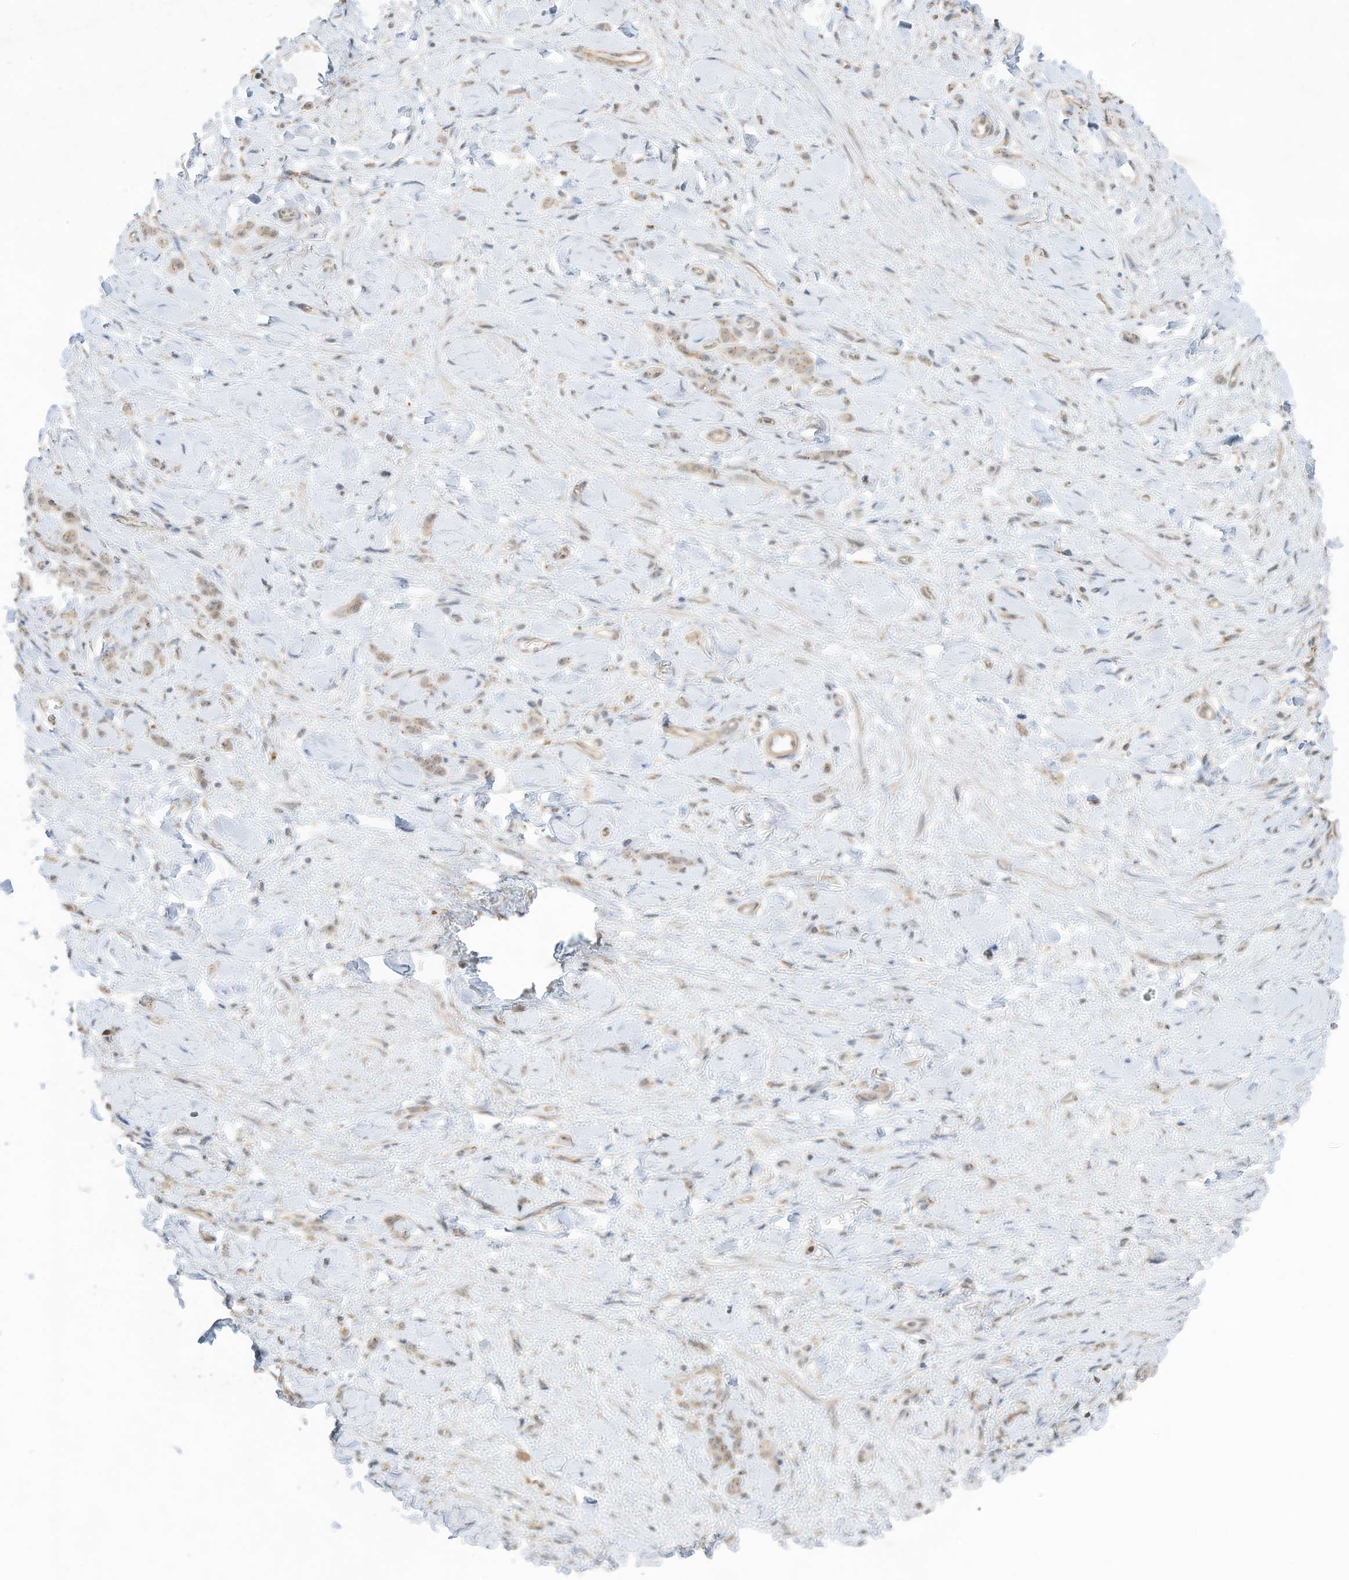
{"staining": {"intensity": "weak", "quantity": "25%-75%", "location": "cytoplasmic/membranous"}, "tissue": "stomach cancer", "cell_type": "Tumor cells", "image_type": "cancer", "snomed": [{"axis": "morphology", "description": "Normal tissue, NOS"}, {"axis": "morphology", "description": "Adenocarcinoma, NOS"}, {"axis": "topography", "description": "Stomach"}], "caption": "Tumor cells demonstrate low levels of weak cytoplasmic/membranous positivity in approximately 25%-75% of cells in human stomach cancer. (IHC, brightfield microscopy, high magnification).", "gene": "N4BP3", "patient": {"sex": "male", "age": 82}}